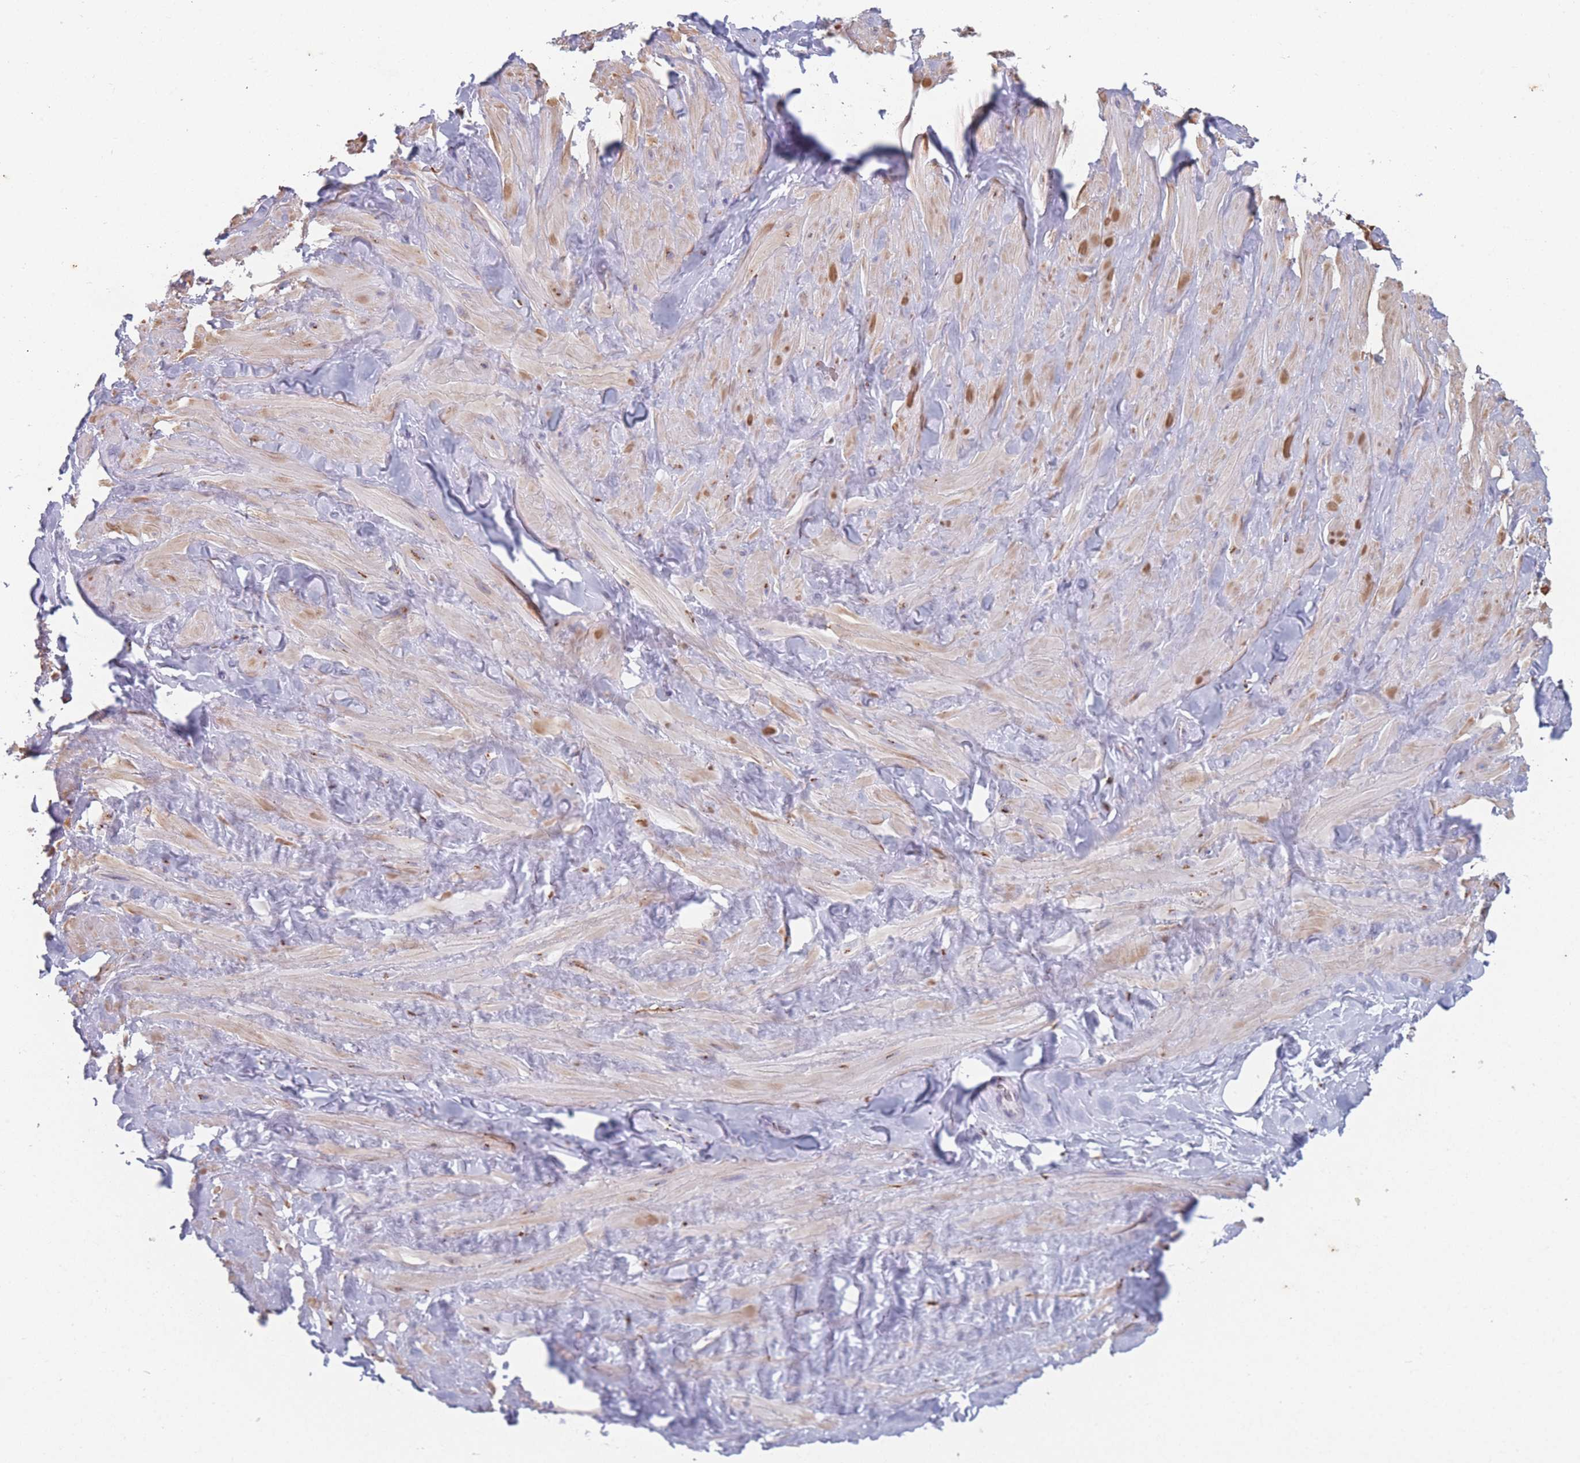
{"staining": {"intensity": "negative", "quantity": "none", "location": "none"}, "tissue": "adipose tissue", "cell_type": "Adipocytes", "image_type": "normal", "snomed": [{"axis": "morphology", "description": "Normal tissue, NOS"}, {"axis": "topography", "description": "Soft tissue"}, {"axis": "topography", "description": "Vascular tissue"}], "caption": "Protein analysis of normal adipose tissue displays no significant expression in adipocytes. (DAB IHC visualized using brightfield microscopy, high magnification).", "gene": "TMED10", "patient": {"sex": "male", "age": 41}}